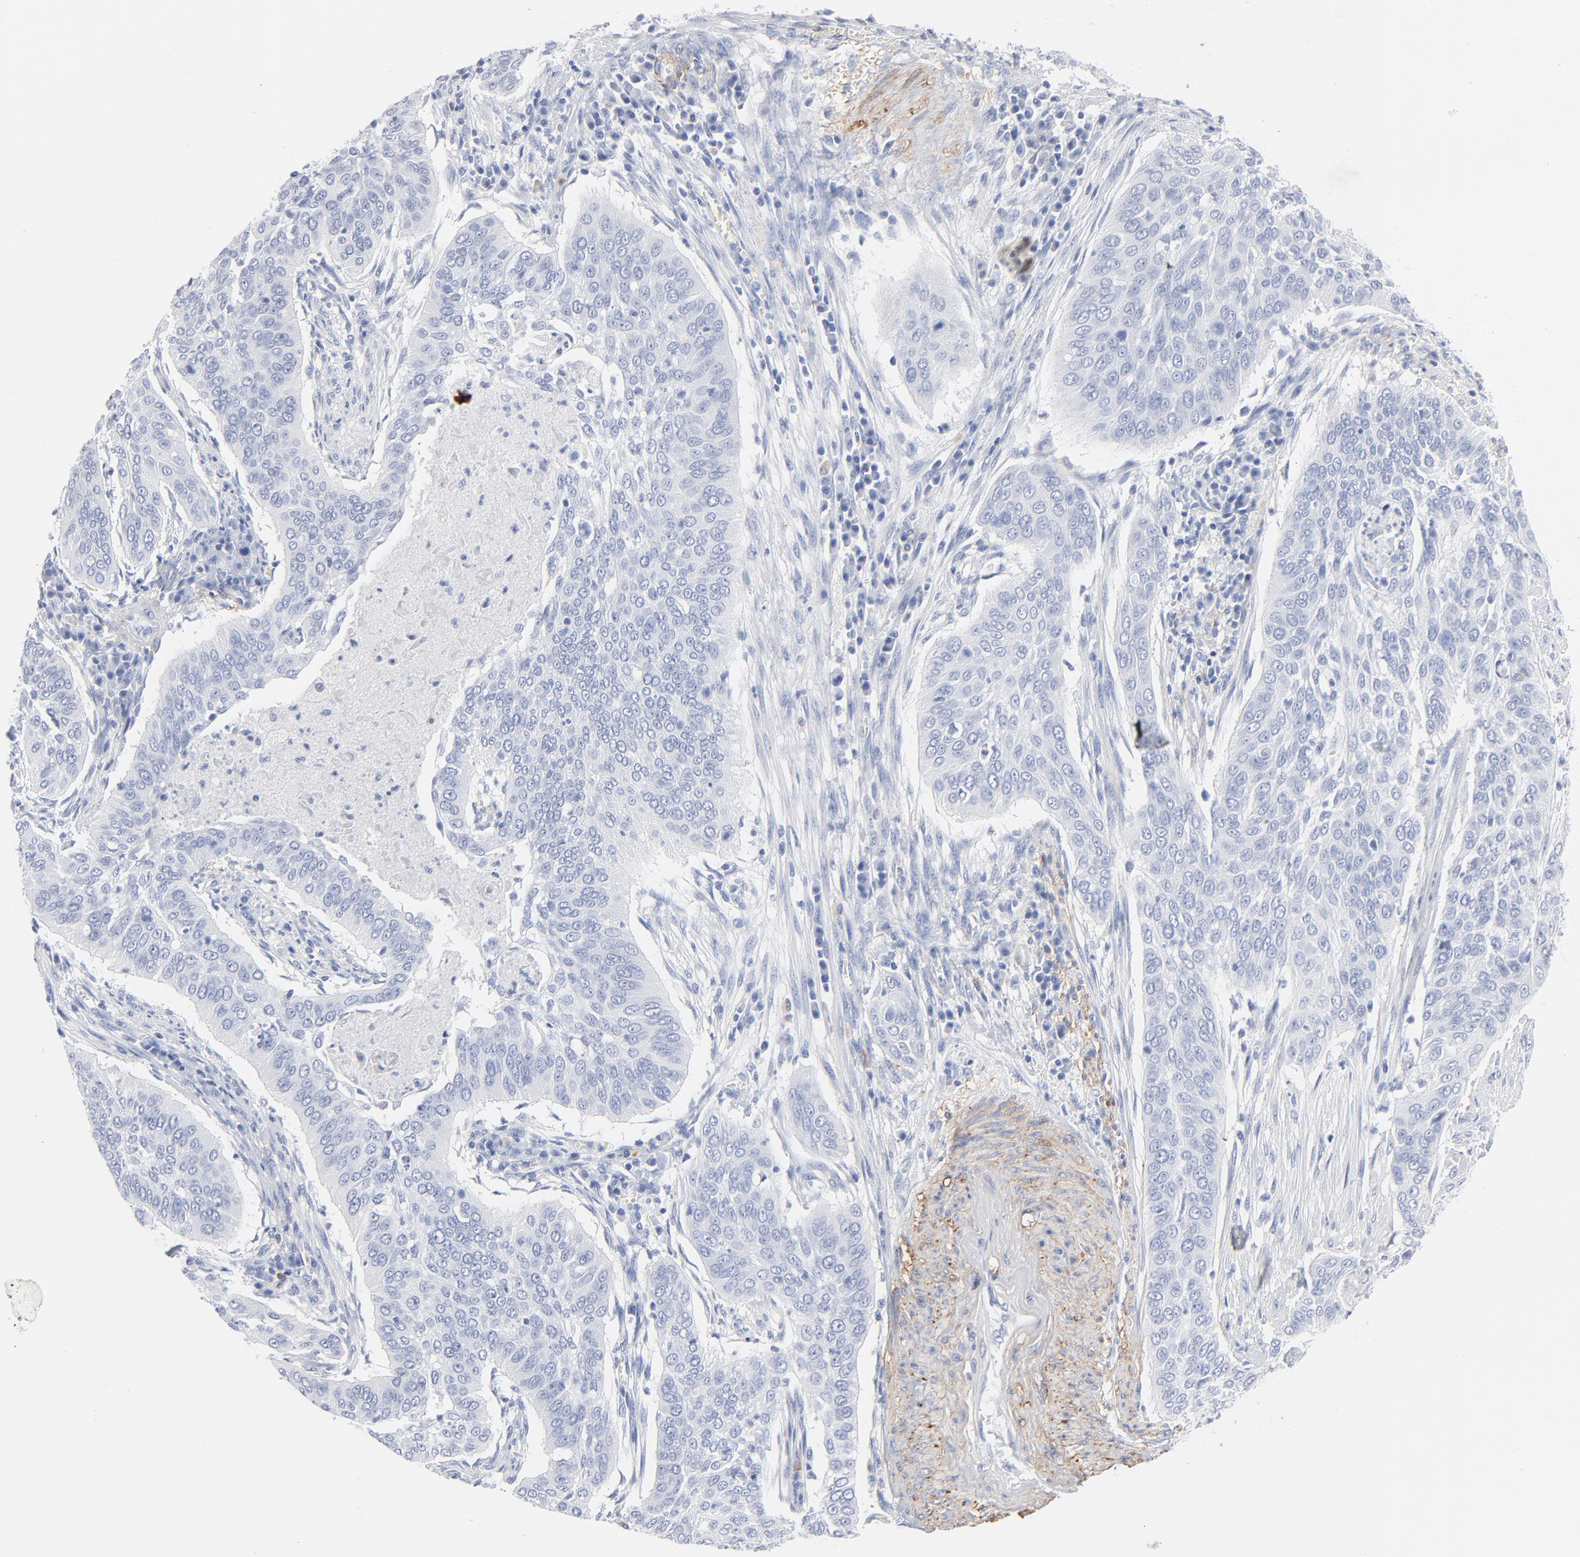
{"staining": {"intensity": "negative", "quantity": "none", "location": "none"}, "tissue": "cervical cancer", "cell_type": "Tumor cells", "image_type": "cancer", "snomed": [{"axis": "morphology", "description": "Squamous cell carcinoma, NOS"}, {"axis": "topography", "description": "Cervix"}], "caption": "A histopathology image of cervical cancer stained for a protein displays no brown staining in tumor cells.", "gene": "AGTR1", "patient": {"sex": "female", "age": 39}}